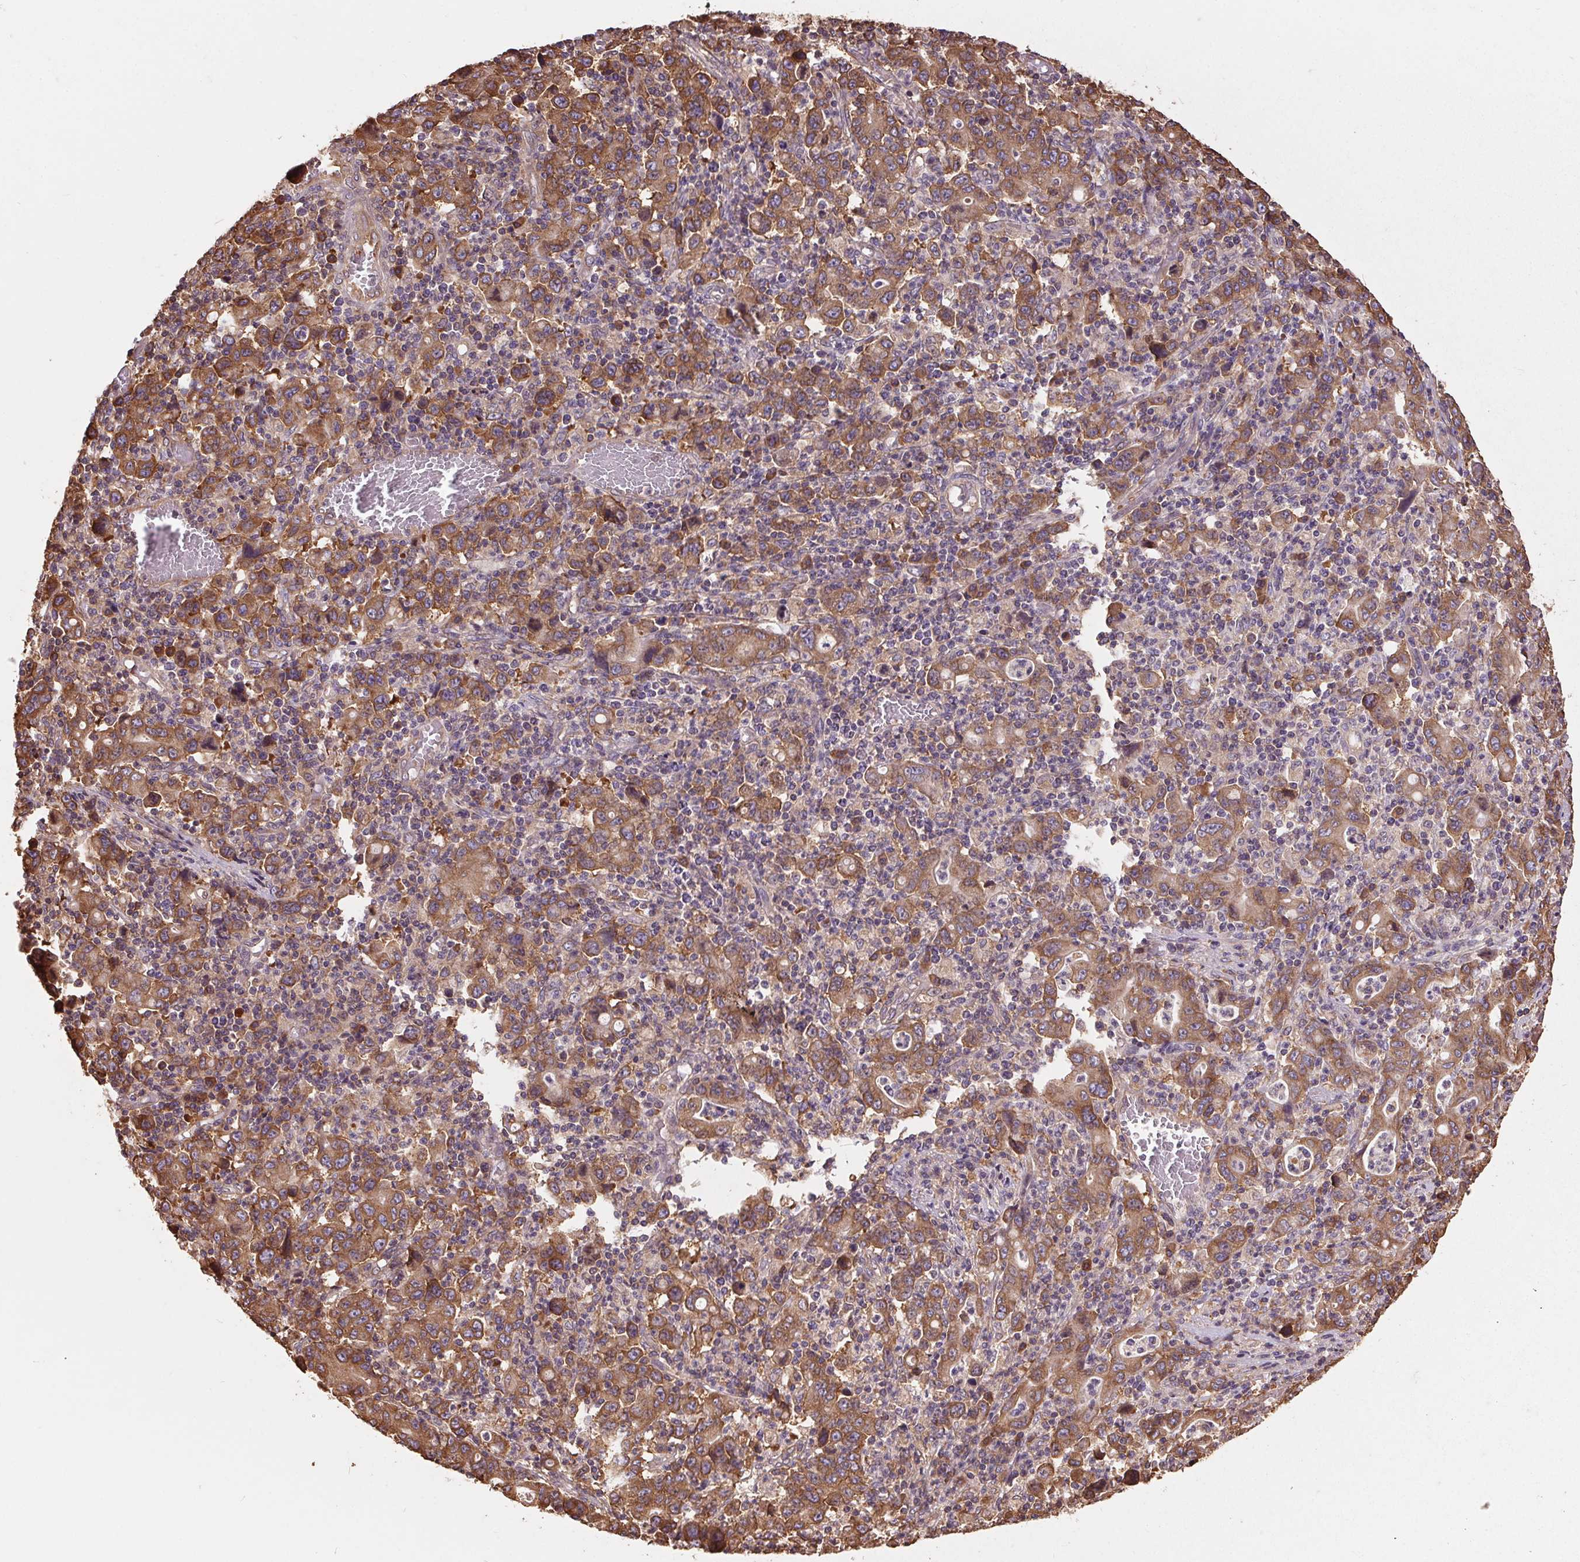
{"staining": {"intensity": "moderate", "quantity": ">75%", "location": "cytoplasmic/membranous"}, "tissue": "stomach cancer", "cell_type": "Tumor cells", "image_type": "cancer", "snomed": [{"axis": "morphology", "description": "Adenocarcinoma, NOS"}, {"axis": "topography", "description": "Stomach, upper"}], "caption": "A micrograph showing moderate cytoplasmic/membranous positivity in approximately >75% of tumor cells in stomach cancer (adenocarcinoma), as visualized by brown immunohistochemical staining.", "gene": "EIF2S1", "patient": {"sex": "male", "age": 69}}